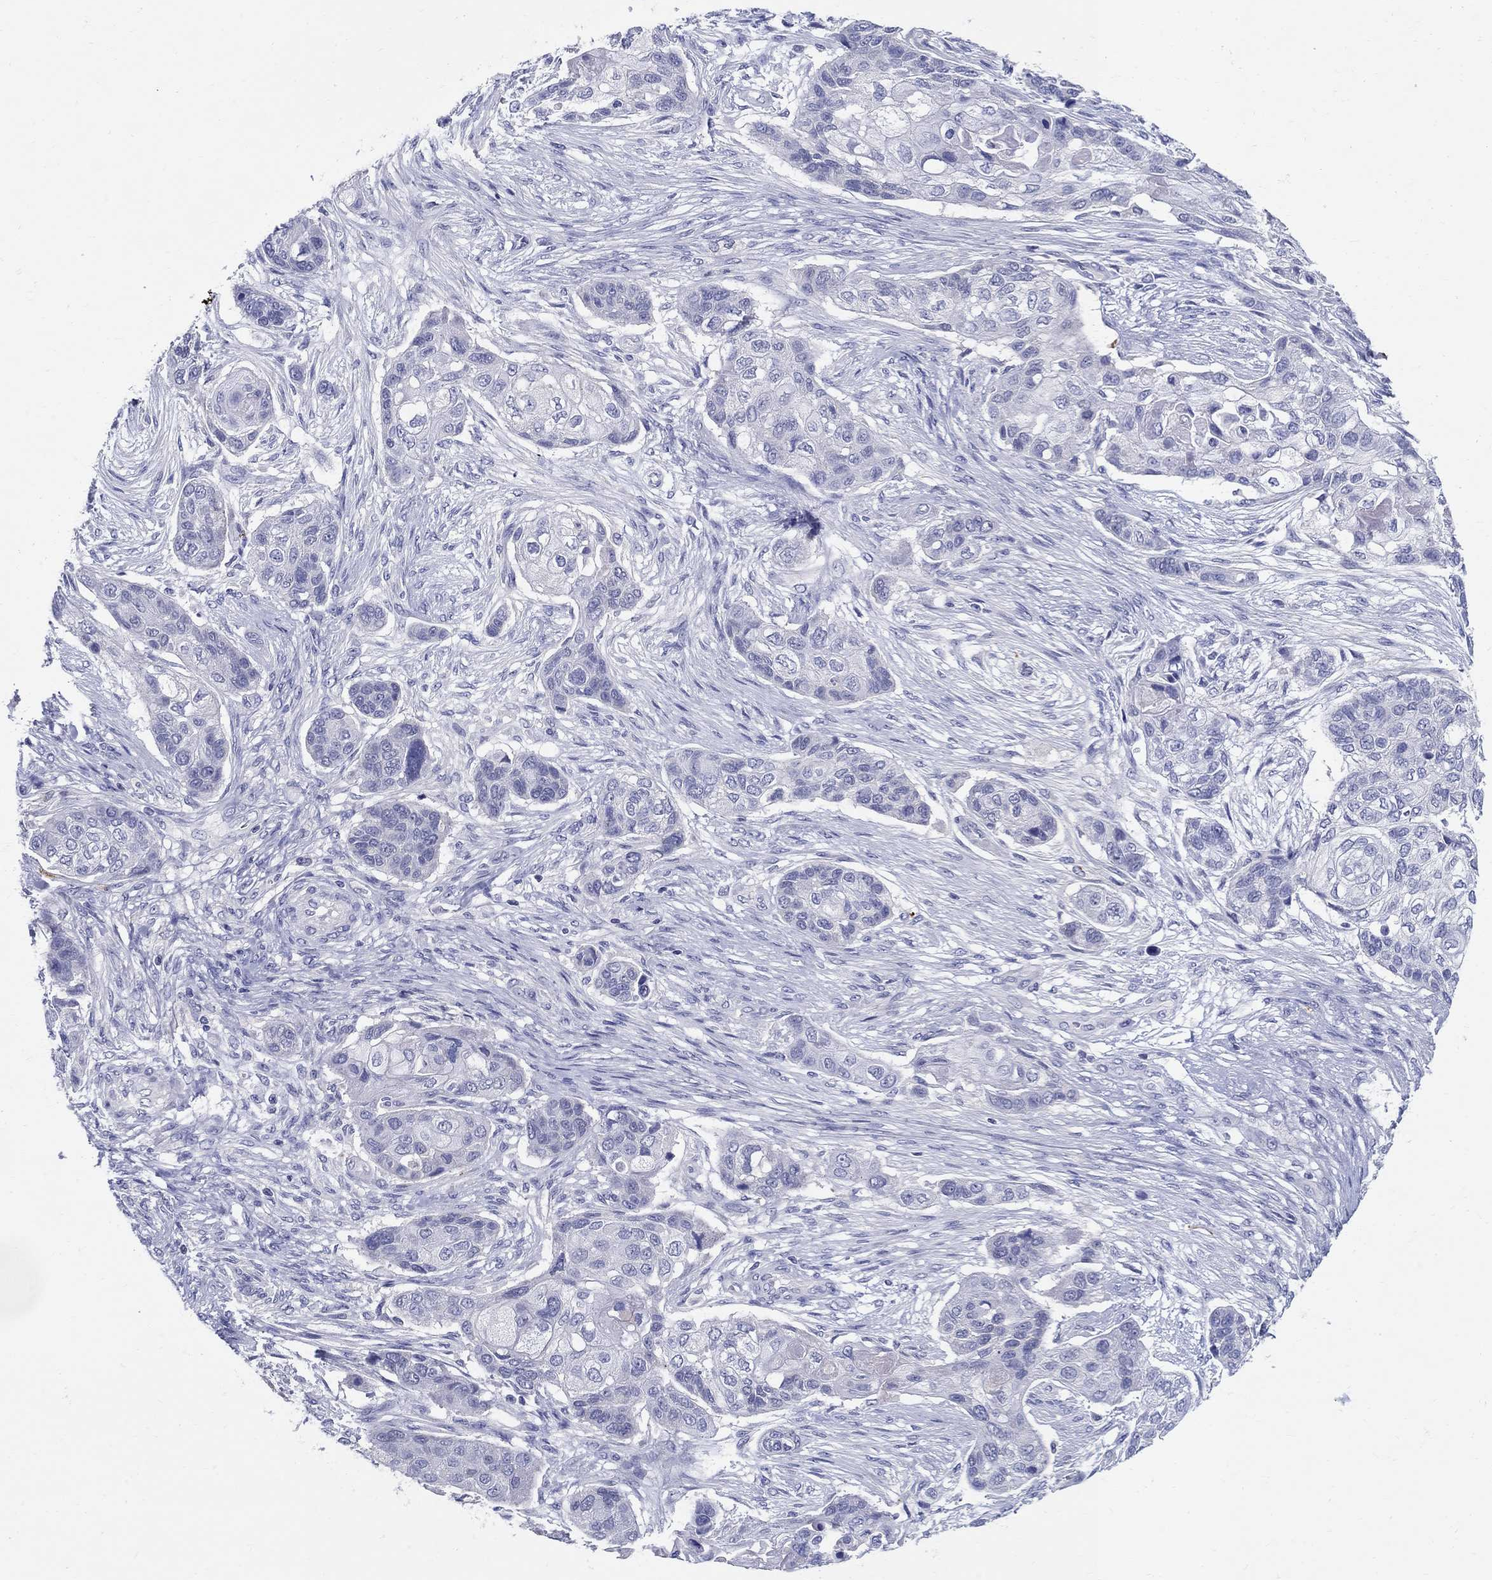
{"staining": {"intensity": "negative", "quantity": "none", "location": "none"}, "tissue": "lung cancer", "cell_type": "Tumor cells", "image_type": "cancer", "snomed": [{"axis": "morphology", "description": "Squamous cell carcinoma, NOS"}, {"axis": "topography", "description": "Lung"}], "caption": "IHC image of squamous cell carcinoma (lung) stained for a protein (brown), which exhibits no staining in tumor cells.", "gene": "CRYGD", "patient": {"sex": "male", "age": 69}}